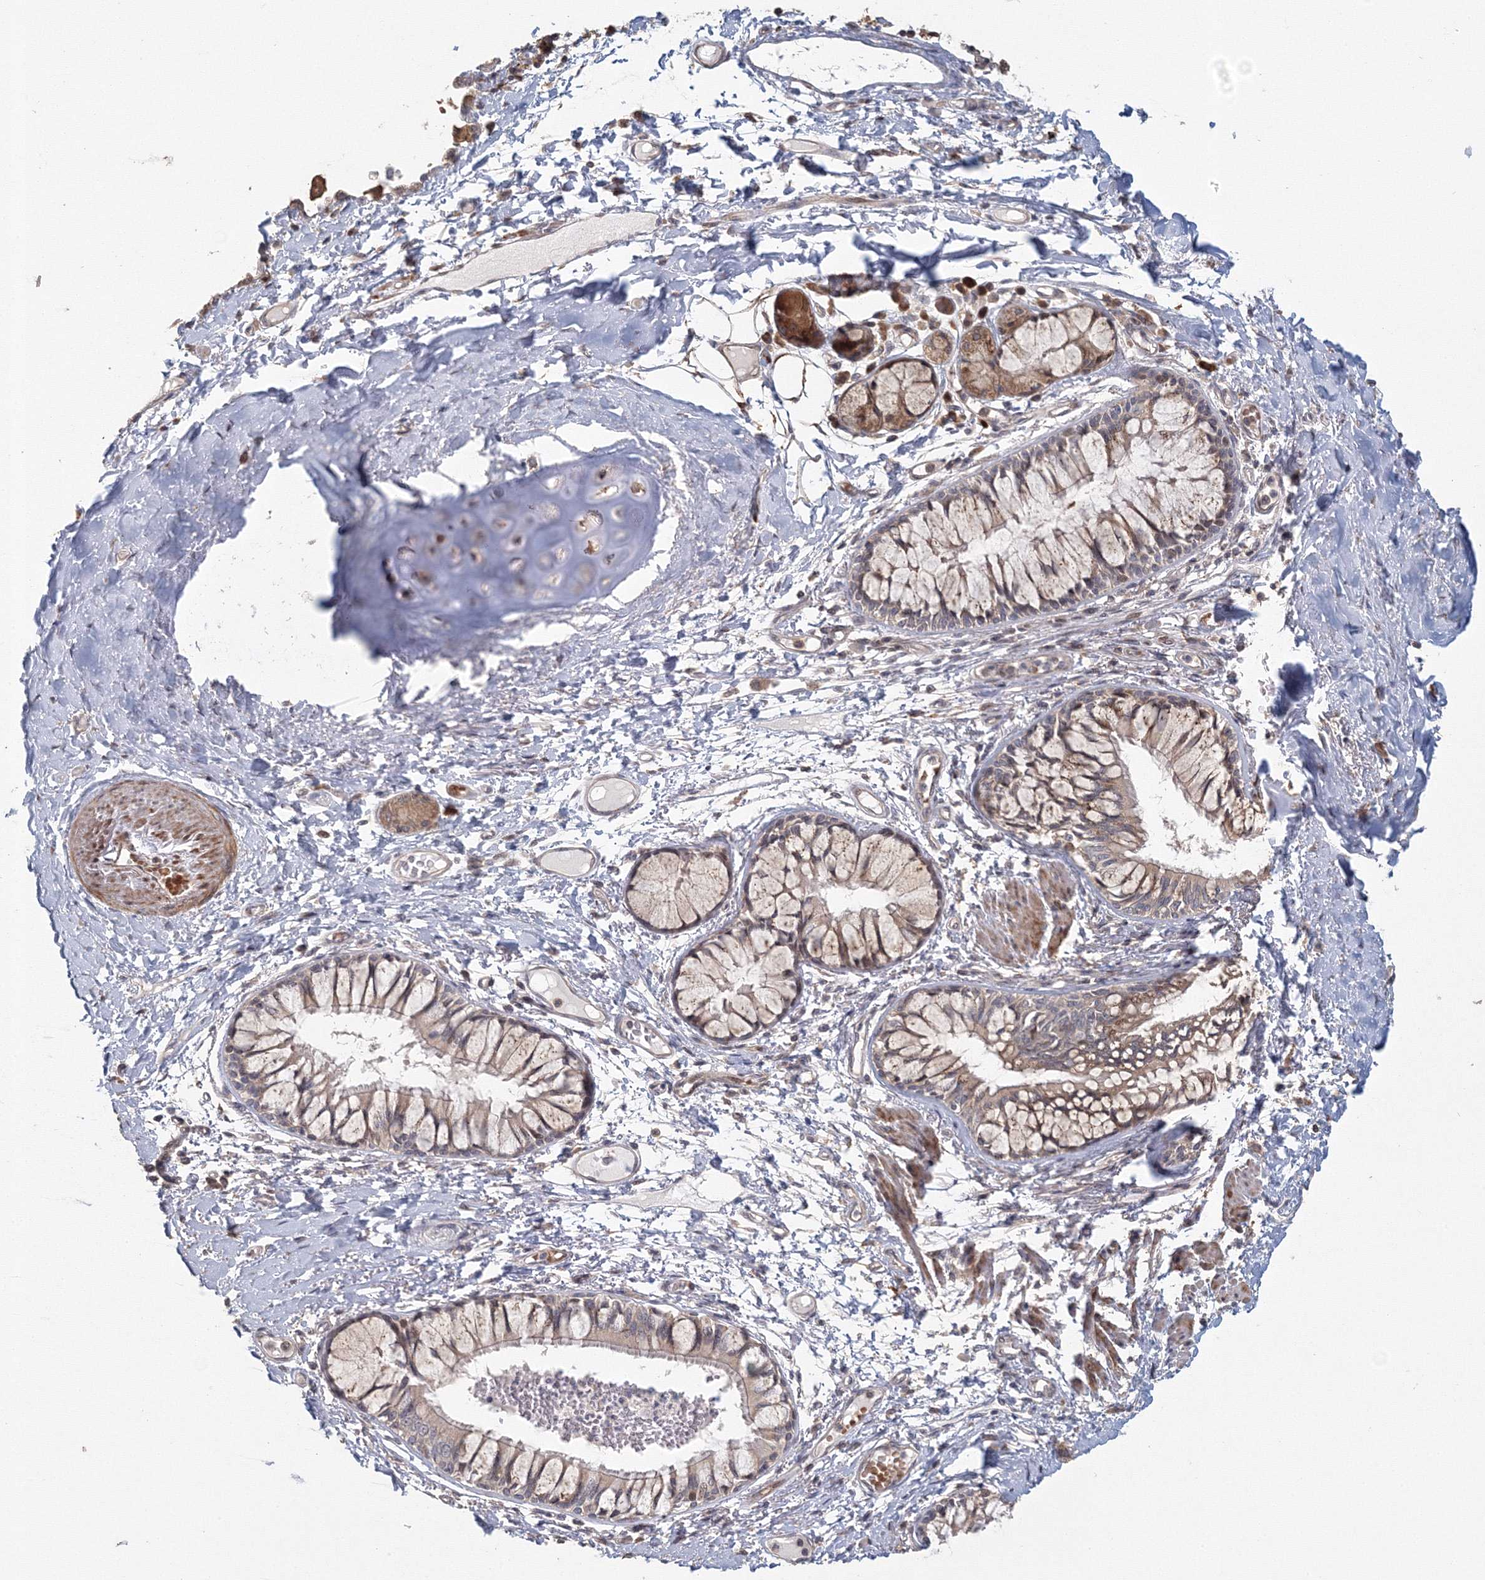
{"staining": {"intensity": "moderate", "quantity": ">75%", "location": "cytoplasmic/membranous,nuclear"}, "tissue": "soft tissue", "cell_type": "Chondrocytes", "image_type": "normal", "snomed": [{"axis": "morphology", "description": "Normal tissue, NOS"}, {"axis": "topography", "description": "Cartilage tissue"}, {"axis": "topography", "description": "Bronchus"}, {"axis": "topography", "description": "Lung"}, {"axis": "topography", "description": "Peripheral nerve tissue"}], "caption": "This is an image of immunohistochemistry staining of normal soft tissue, which shows moderate expression in the cytoplasmic/membranous,nuclear of chondrocytes.", "gene": "TACC2", "patient": {"sex": "female", "age": 49}}